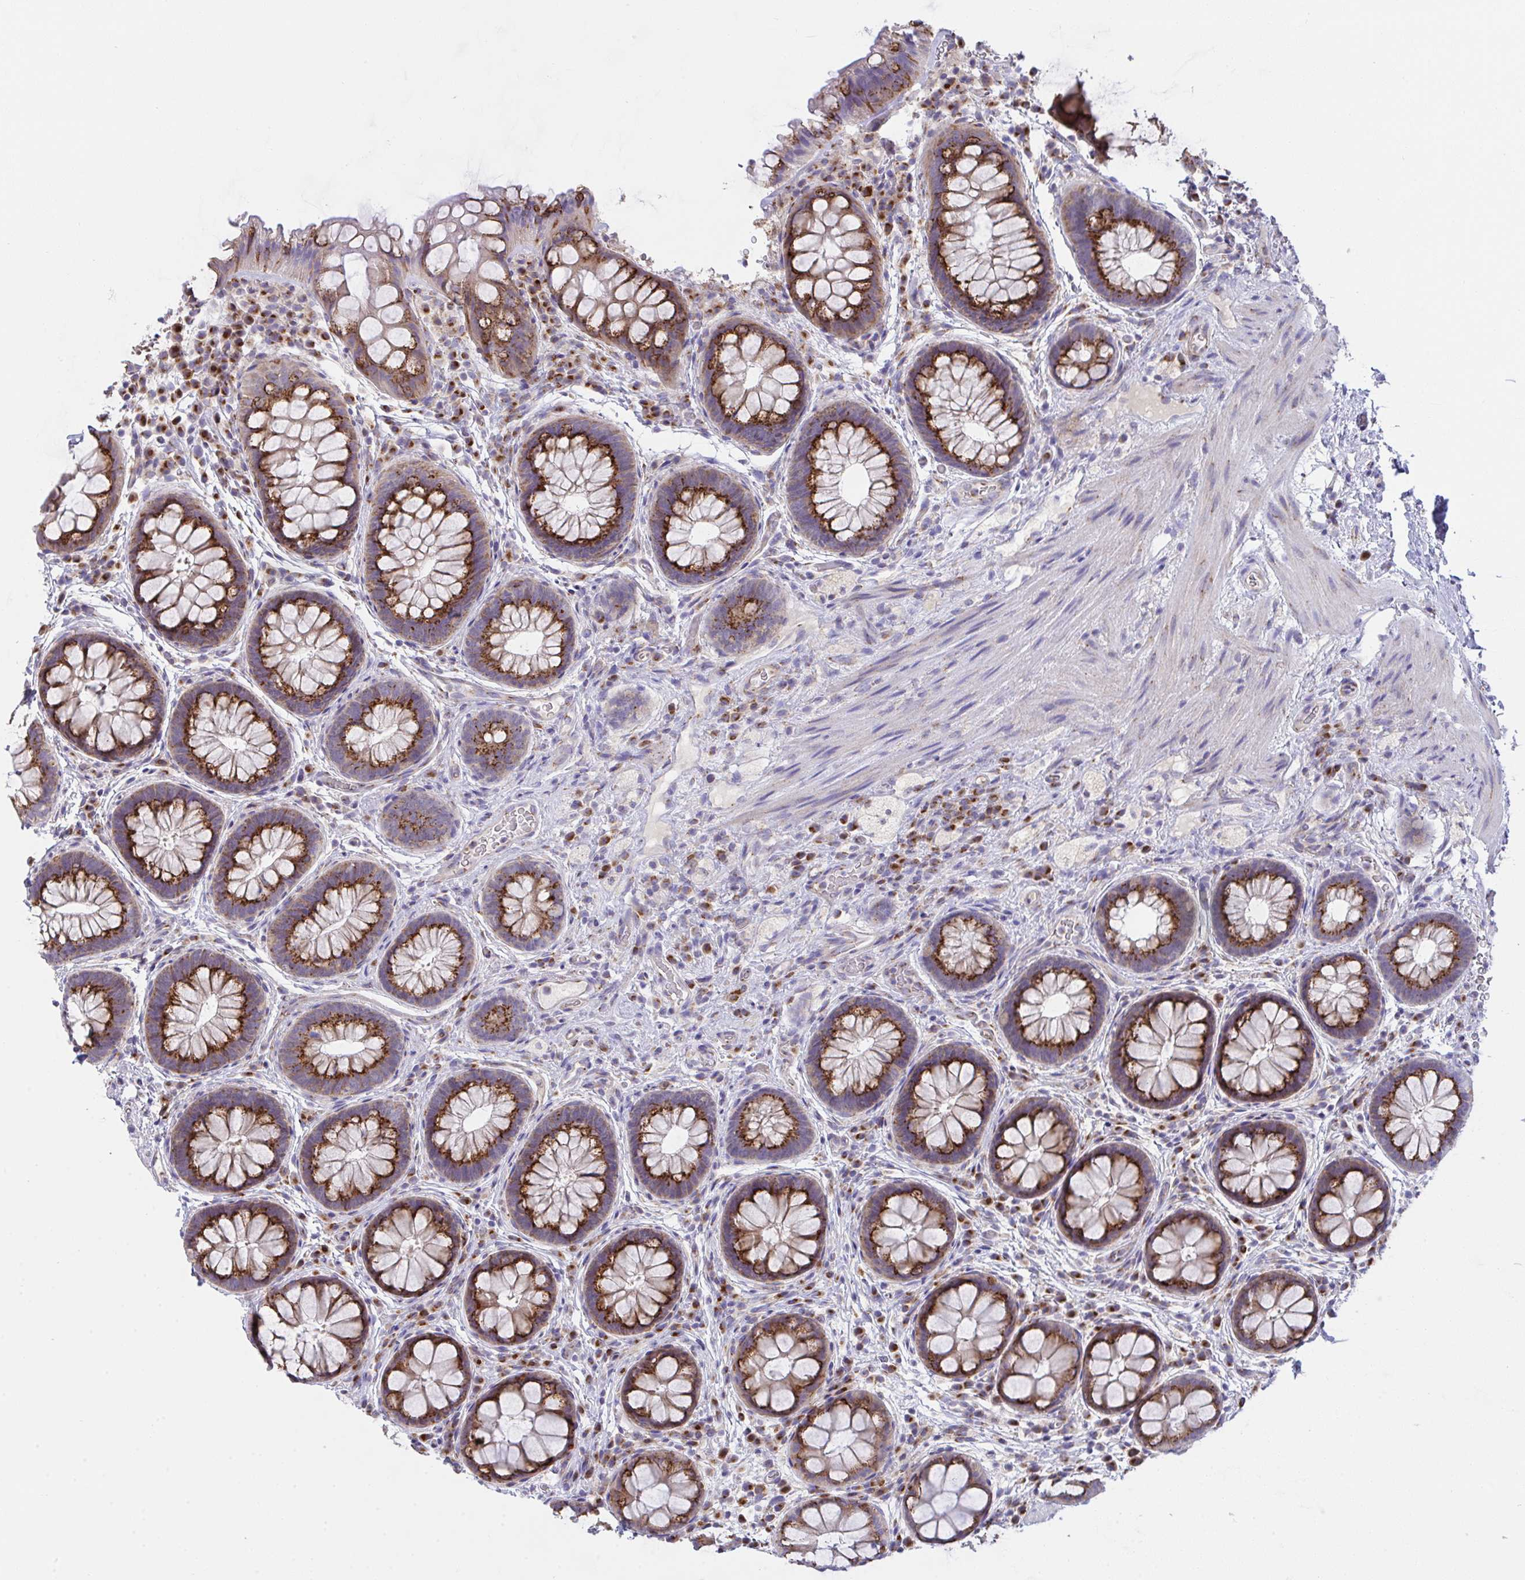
{"staining": {"intensity": "strong", "quantity": ">75%", "location": "cytoplasmic/membranous"}, "tissue": "rectum", "cell_type": "Glandular cells", "image_type": "normal", "snomed": [{"axis": "morphology", "description": "Normal tissue, NOS"}, {"axis": "topography", "description": "Rectum"}], "caption": "Rectum stained with a brown dye exhibits strong cytoplasmic/membranous positive staining in approximately >75% of glandular cells.", "gene": "MIA3", "patient": {"sex": "female", "age": 69}}